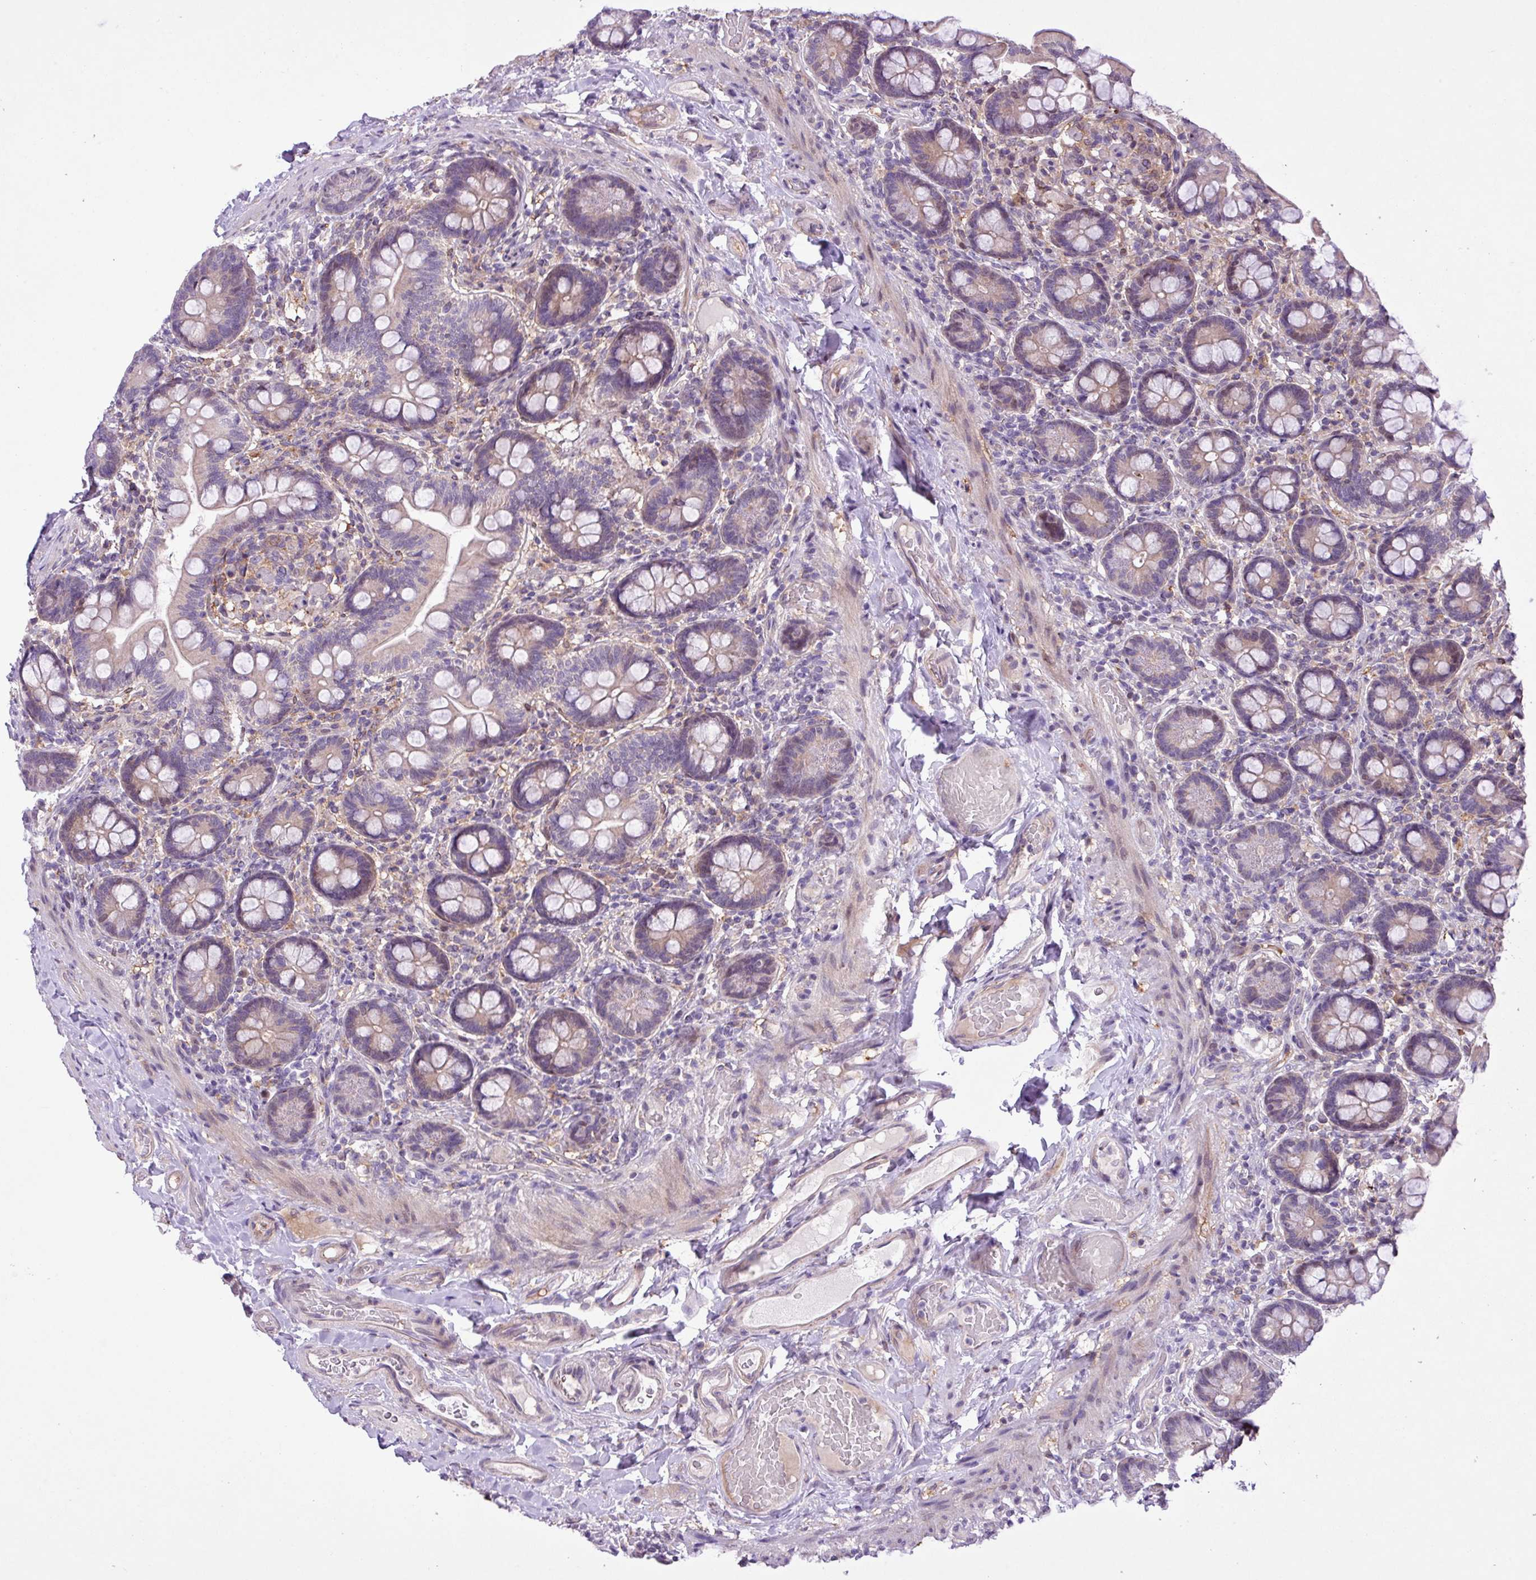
{"staining": {"intensity": "moderate", "quantity": "25%-75%", "location": "cytoplasmic/membranous"}, "tissue": "small intestine", "cell_type": "Glandular cells", "image_type": "normal", "snomed": [{"axis": "morphology", "description": "Normal tissue, NOS"}, {"axis": "topography", "description": "Small intestine"}], "caption": "A histopathology image of small intestine stained for a protein demonstrates moderate cytoplasmic/membranous brown staining in glandular cells. The staining is performed using DAB (3,3'-diaminobenzidine) brown chromogen to label protein expression. The nuclei are counter-stained blue using hematoxylin.", "gene": "RPP25L", "patient": {"sex": "female", "age": 64}}